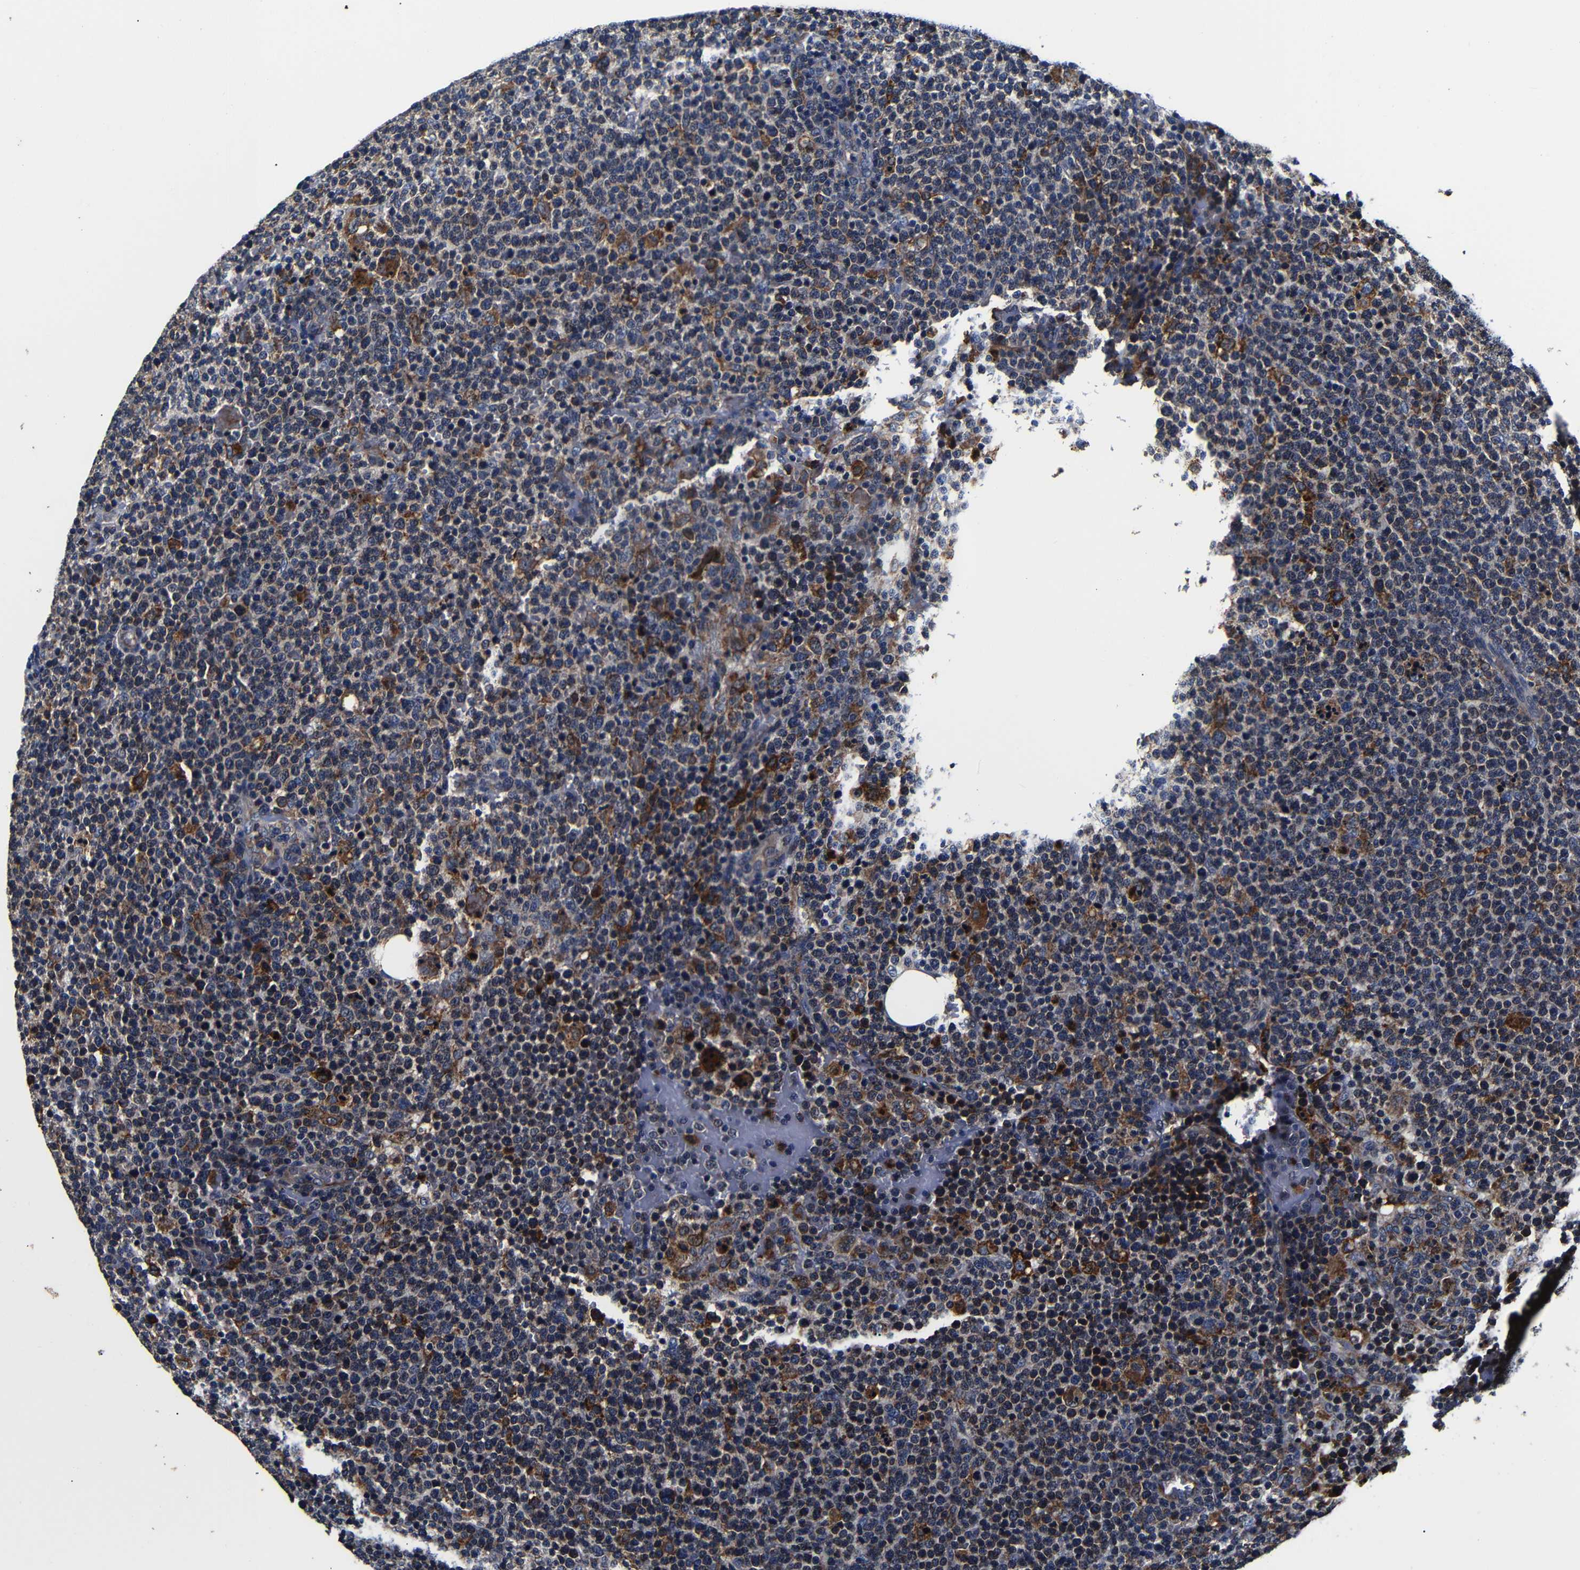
{"staining": {"intensity": "moderate", "quantity": "25%-75%", "location": "cytoplasmic/membranous"}, "tissue": "lymphoma", "cell_type": "Tumor cells", "image_type": "cancer", "snomed": [{"axis": "morphology", "description": "Malignant lymphoma, non-Hodgkin's type, High grade"}, {"axis": "topography", "description": "Lymph node"}], "caption": "IHC photomicrograph of neoplastic tissue: human lymphoma stained using immunohistochemistry exhibits medium levels of moderate protein expression localized specifically in the cytoplasmic/membranous of tumor cells, appearing as a cytoplasmic/membranous brown color.", "gene": "SCN9A", "patient": {"sex": "male", "age": 61}}